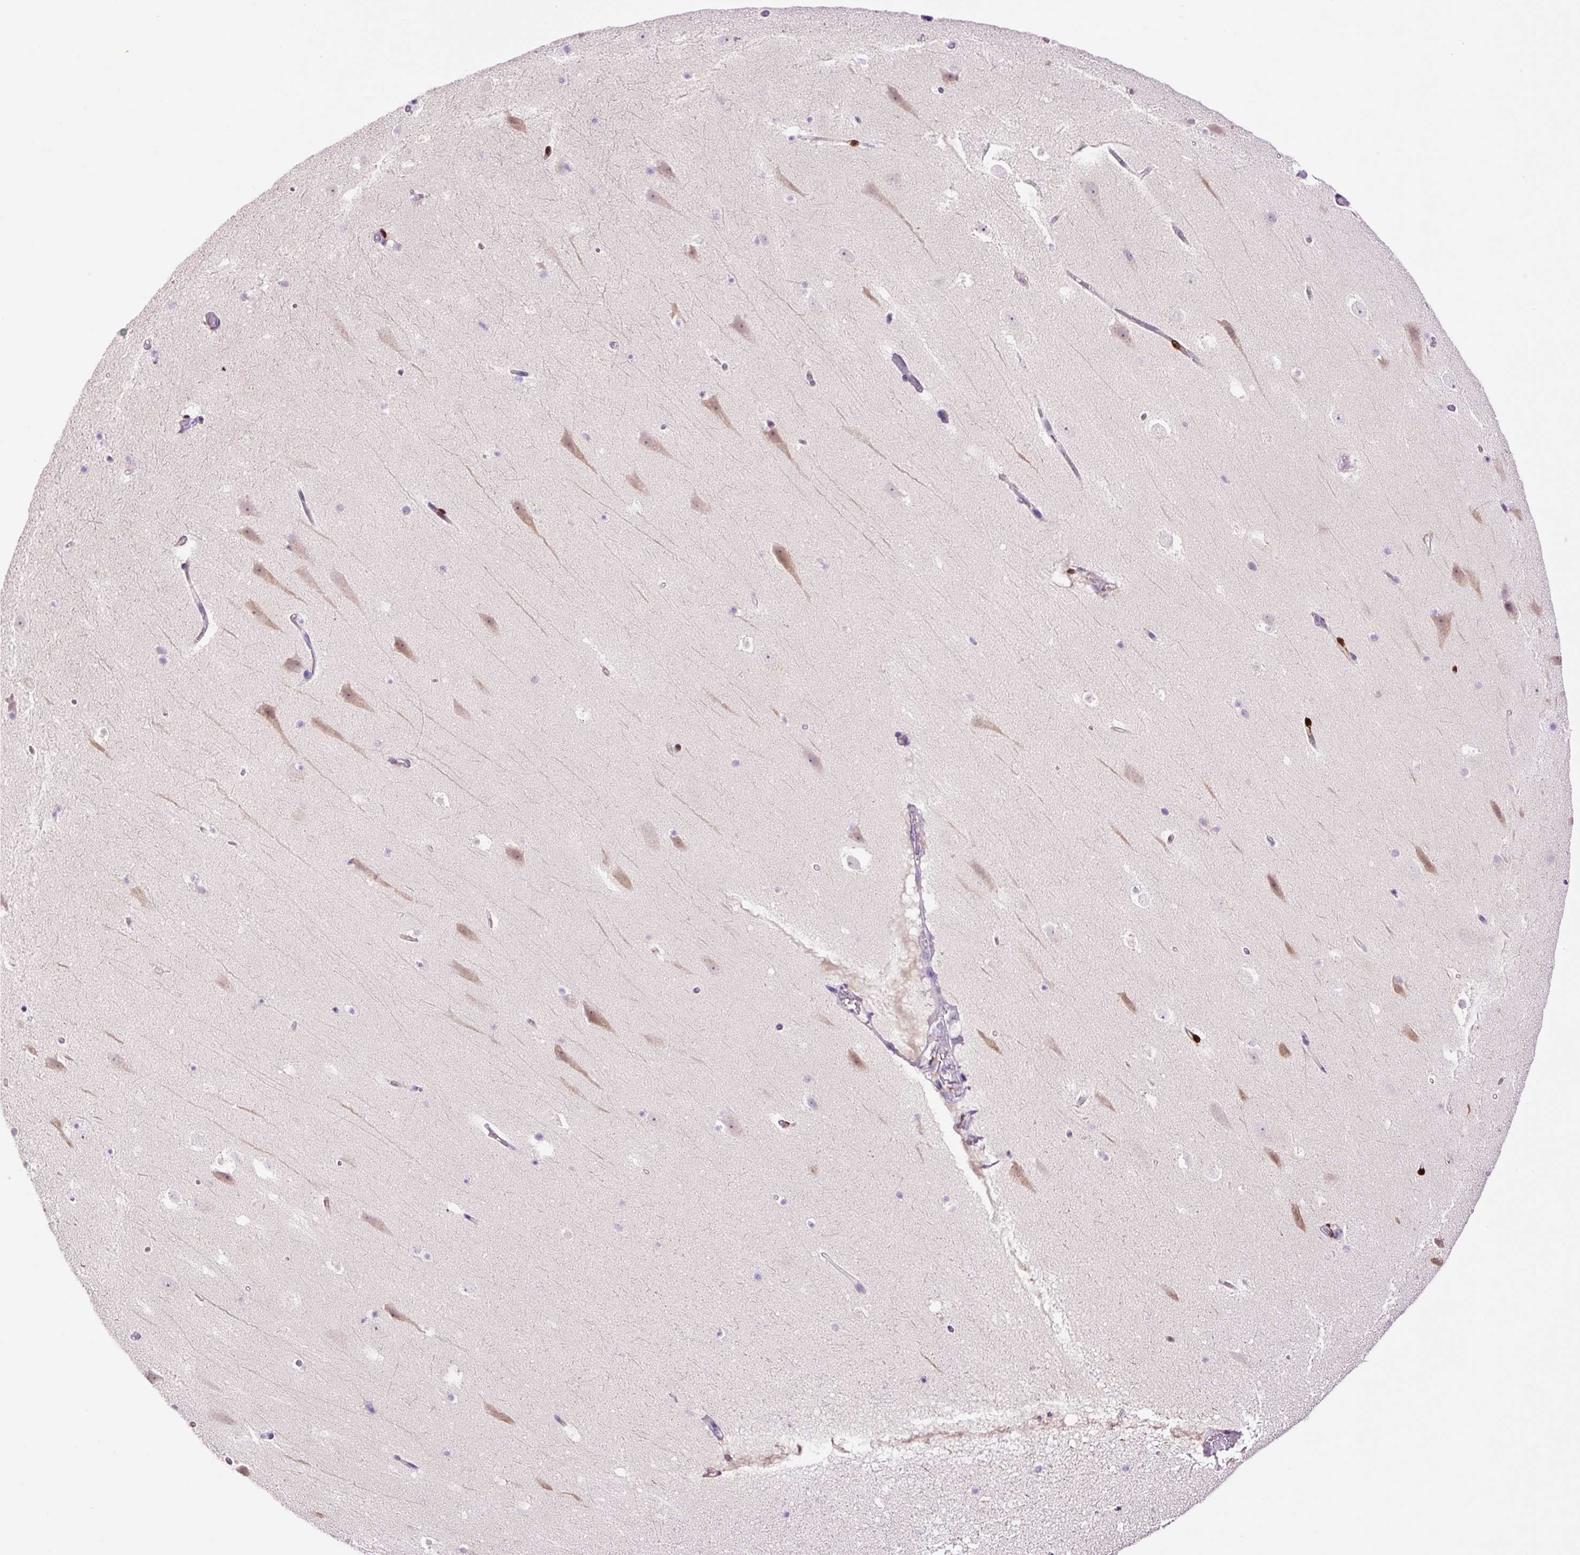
{"staining": {"intensity": "negative", "quantity": "none", "location": "none"}, "tissue": "hippocampus", "cell_type": "Glial cells", "image_type": "normal", "snomed": [{"axis": "morphology", "description": "Normal tissue, NOS"}, {"axis": "topography", "description": "Hippocampus"}], "caption": "Hippocampus was stained to show a protein in brown. There is no significant staining in glial cells. The staining was performed using DAB to visualize the protein expression in brown, while the nuclei were stained in blue with hematoxylin (Magnification: 20x).", "gene": "DPPA4", "patient": {"sex": "male", "age": 37}}